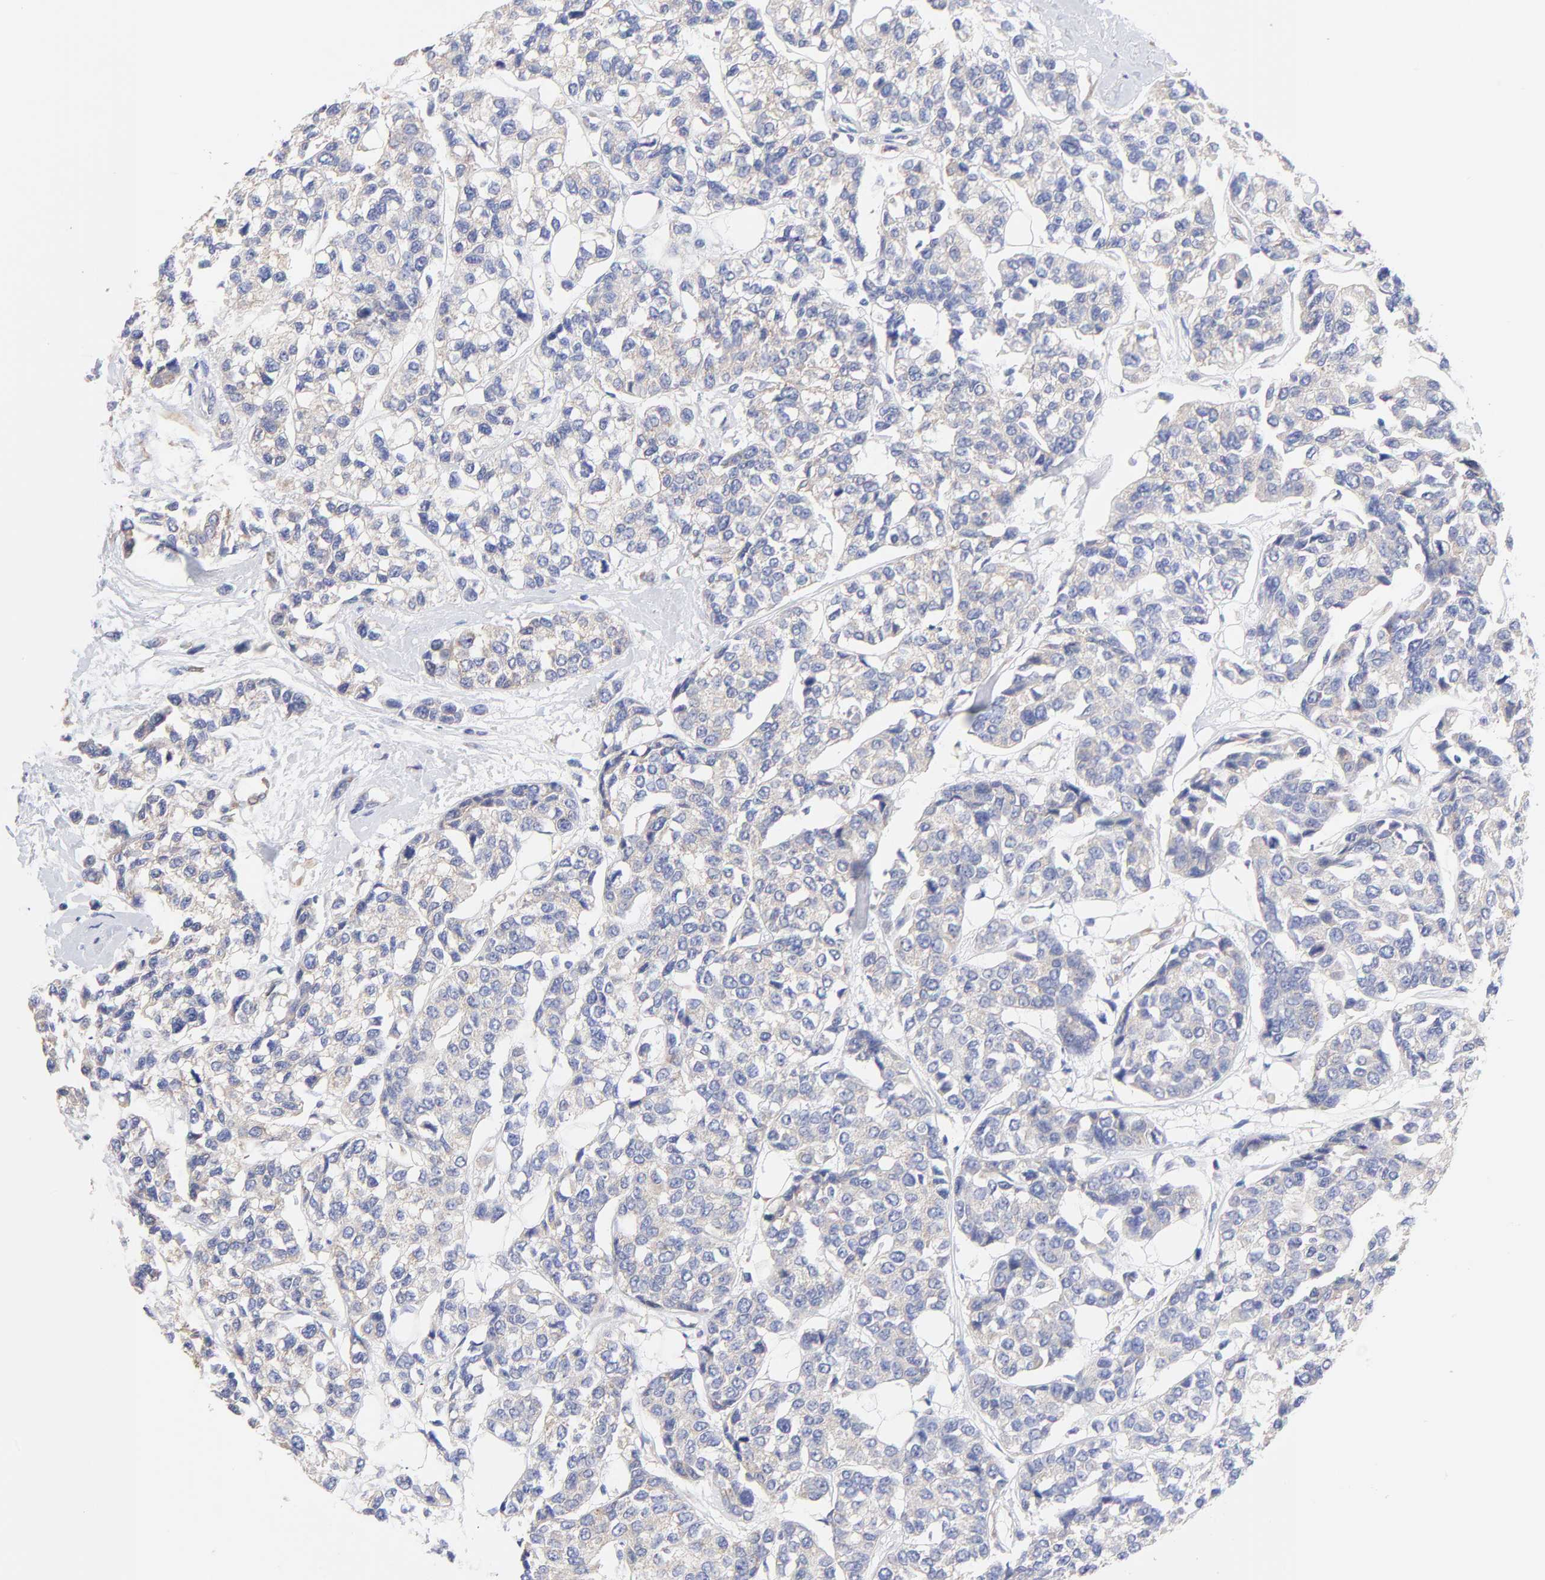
{"staining": {"intensity": "weak", "quantity": ">75%", "location": "cytoplasmic/membranous"}, "tissue": "breast cancer", "cell_type": "Tumor cells", "image_type": "cancer", "snomed": [{"axis": "morphology", "description": "Duct carcinoma"}, {"axis": "topography", "description": "Breast"}], "caption": "Immunohistochemistry of human breast cancer reveals low levels of weak cytoplasmic/membranous expression in approximately >75% of tumor cells.", "gene": "TNFRSF13C", "patient": {"sex": "female", "age": 51}}